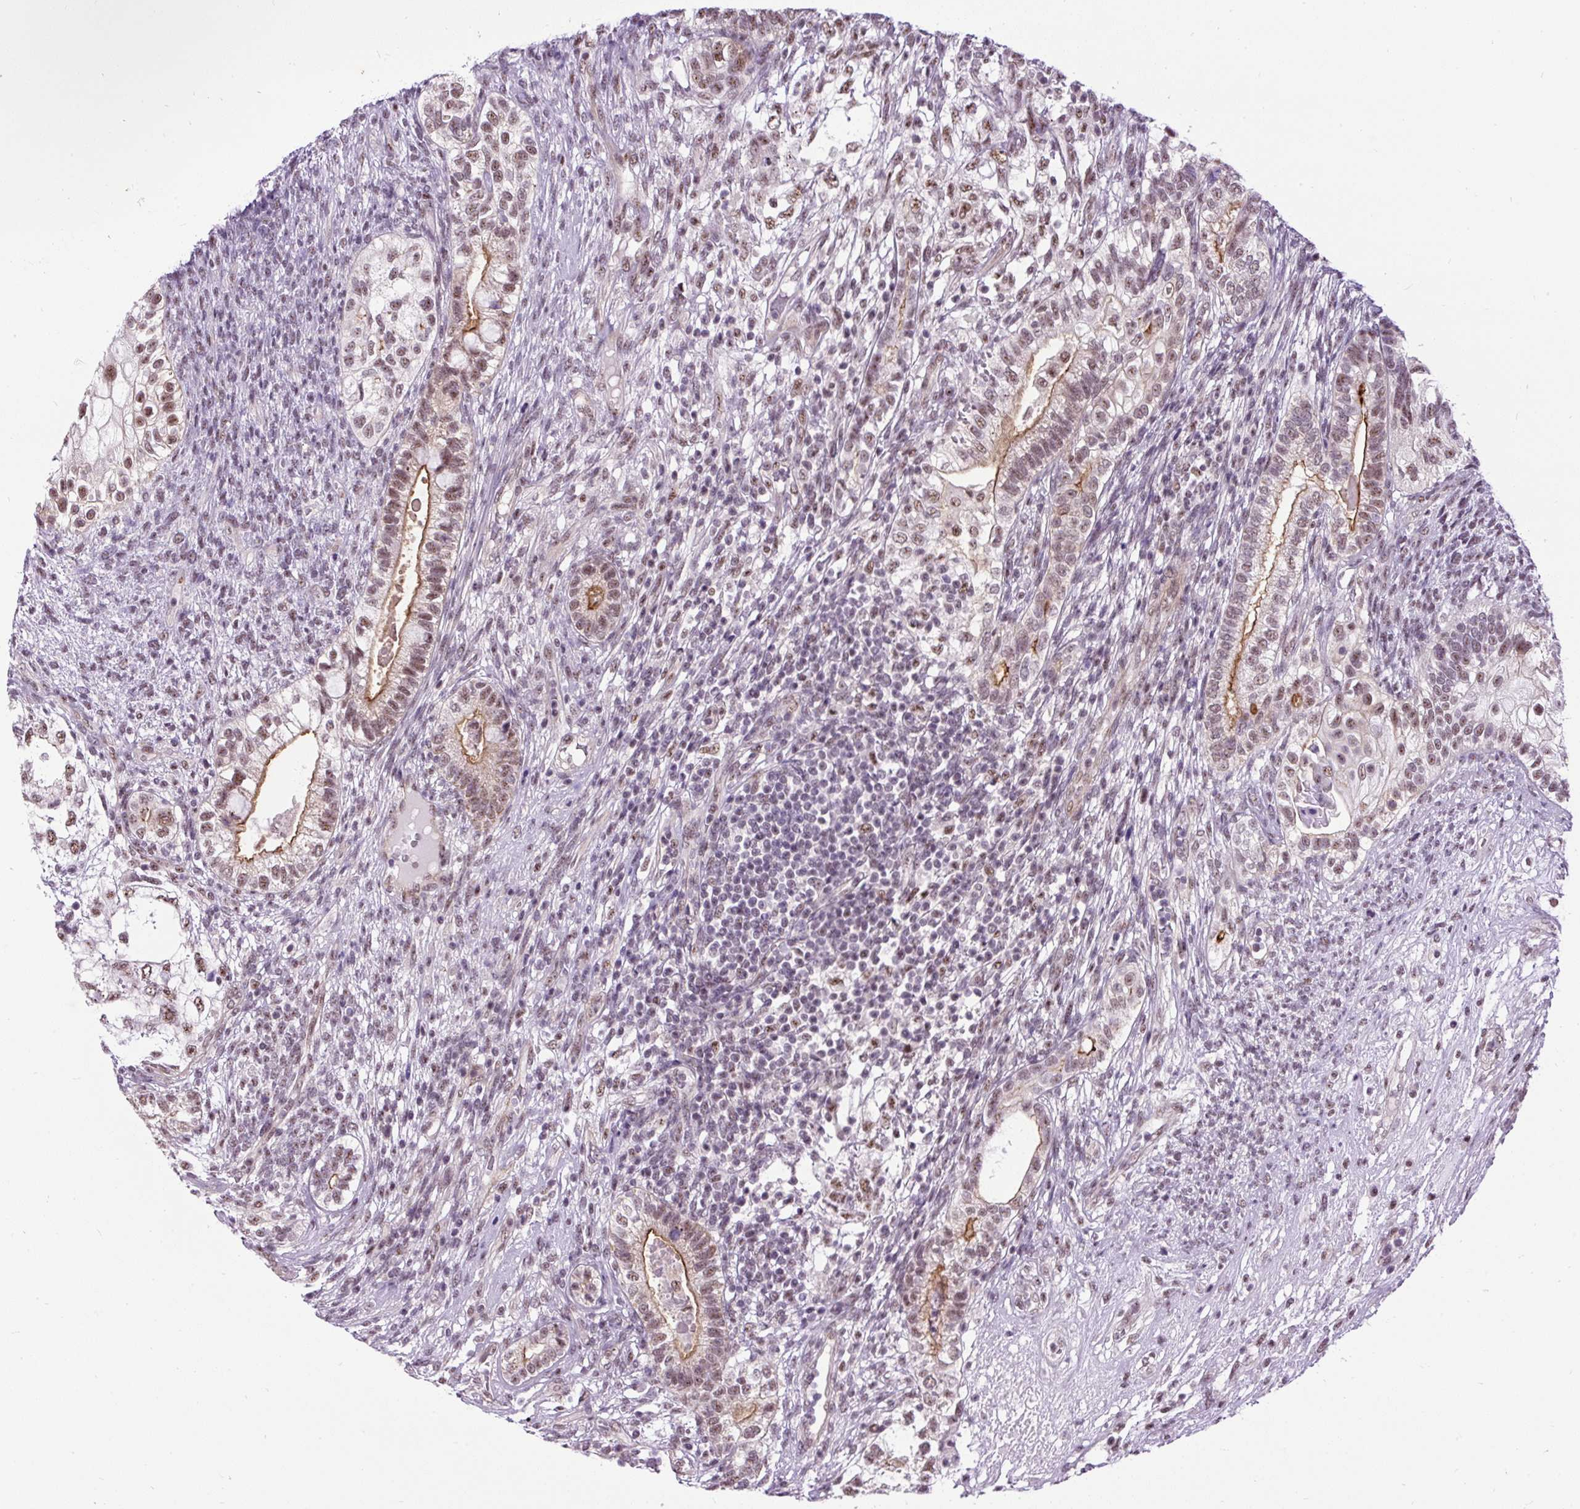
{"staining": {"intensity": "moderate", "quantity": "25%-75%", "location": "cytoplasmic/membranous,nuclear"}, "tissue": "testis cancer", "cell_type": "Tumor cells", "image_type": "cancer", "snomed": [{"axis": "morphology", "description": "Seminoma, NOS"}, {"axis": "morphology", "description": "Carcinoma, Embryonal, NOS"}, {"axis": "topography", "description": "Testis"}], "caption": "Immunohistochemical staining of human testis cancer displays medium levels of moderate cytoplasmic/membranous and nuclear protein expression in about 25%-75% of tumor cells.", "gene": "SMC5", "patient": {"sex": "male", "age": 41}}